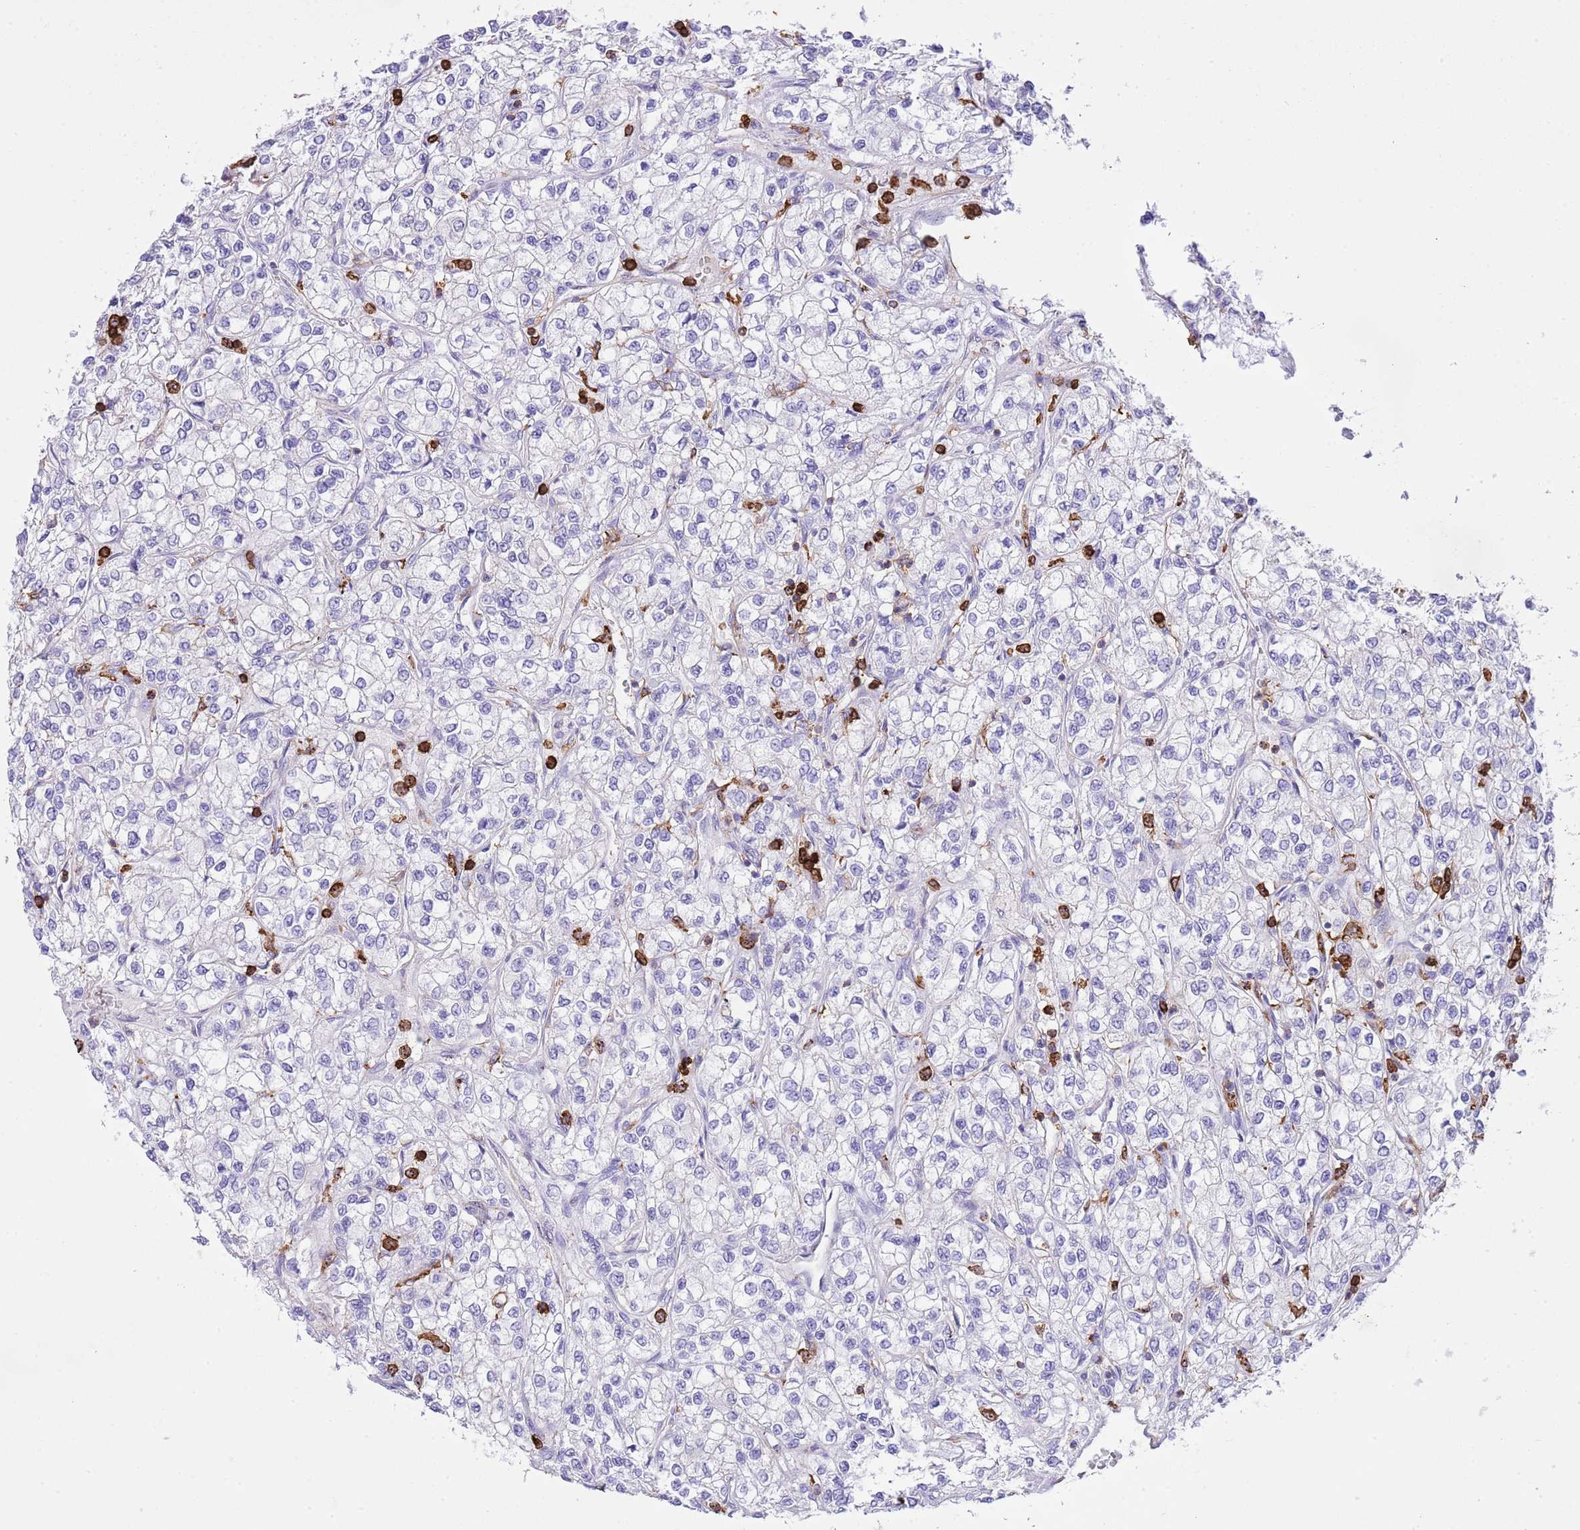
{"staining": {"intensity": "negative", "quantity": "none", "location": "none"}, "tissue": "renal cancer", "cell_type": "Tumor cells", "image_type": "cancer", "snomed": [{"axis": "morphology", "description": "Adenocarcinoma, NOS"}, {"axis": "topography", "description": "Kidney"}], "caption": "Tumor cells show no significant positivity in renal adenocarcinoma. (Immunohistochemistry, brightfield microscopy, high magnification).", "gene": "EFHD2", "patient": {"sex": "male", "age": 80}}